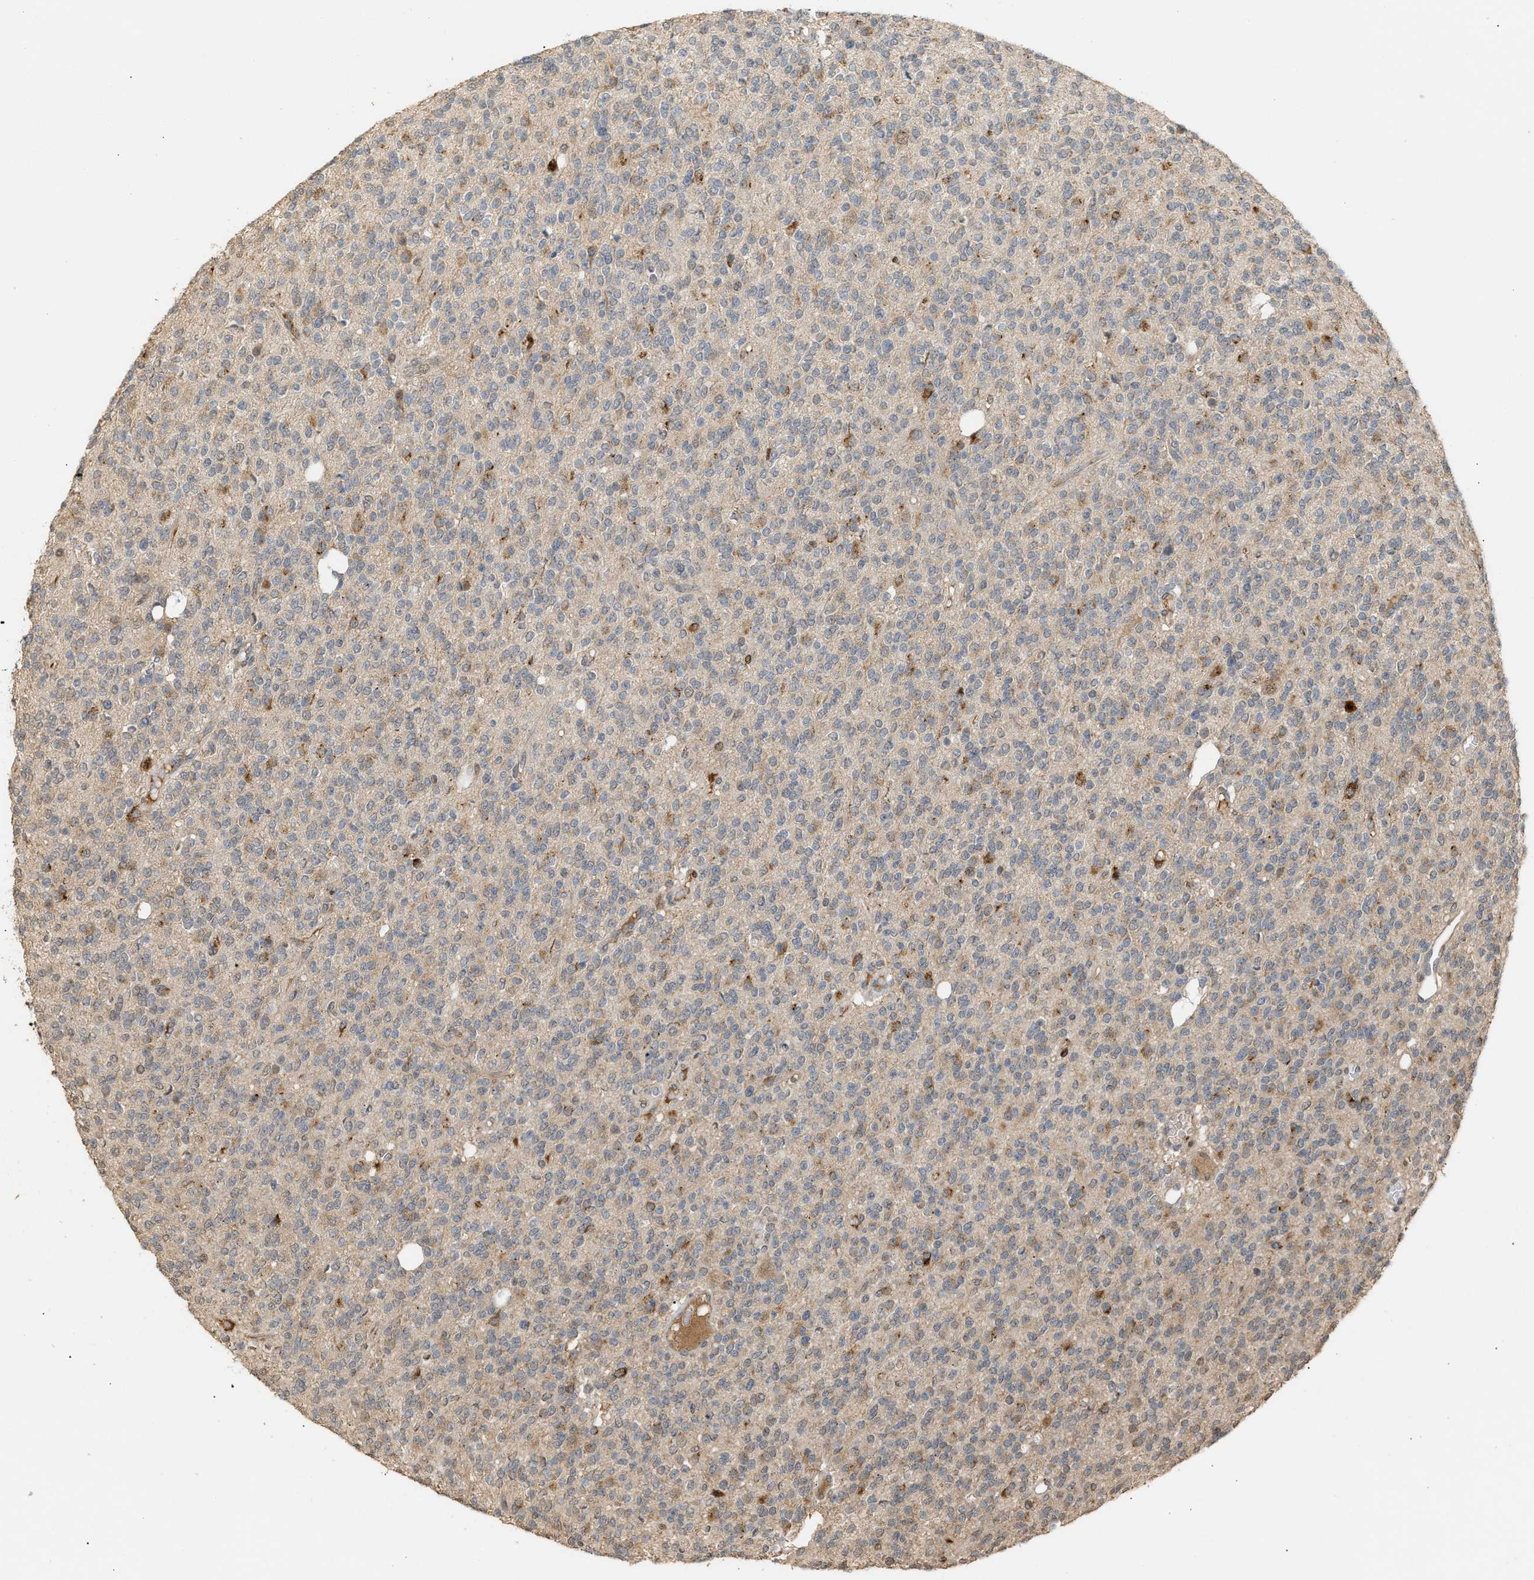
{"staining": {"intensity": "moderate", "quantity": "<25%", "location": "cytoplasmic/membranous"}, "tissue": "glioma", "cell_type": "Tumor cells", "image_type": "cancer", "snomed": [{"axis": "morphology", "description": "Glioma, malignant, High grade"}, {"axis": "topography", "description": "Brain"}], "caption": "Malignant high-grade glioma stained for a protein displays moderate cytoplasmic/membranous positivity in tumor cells.", "gene": "ZFAND5", "patient": {"sex": "male", "age": 34}}